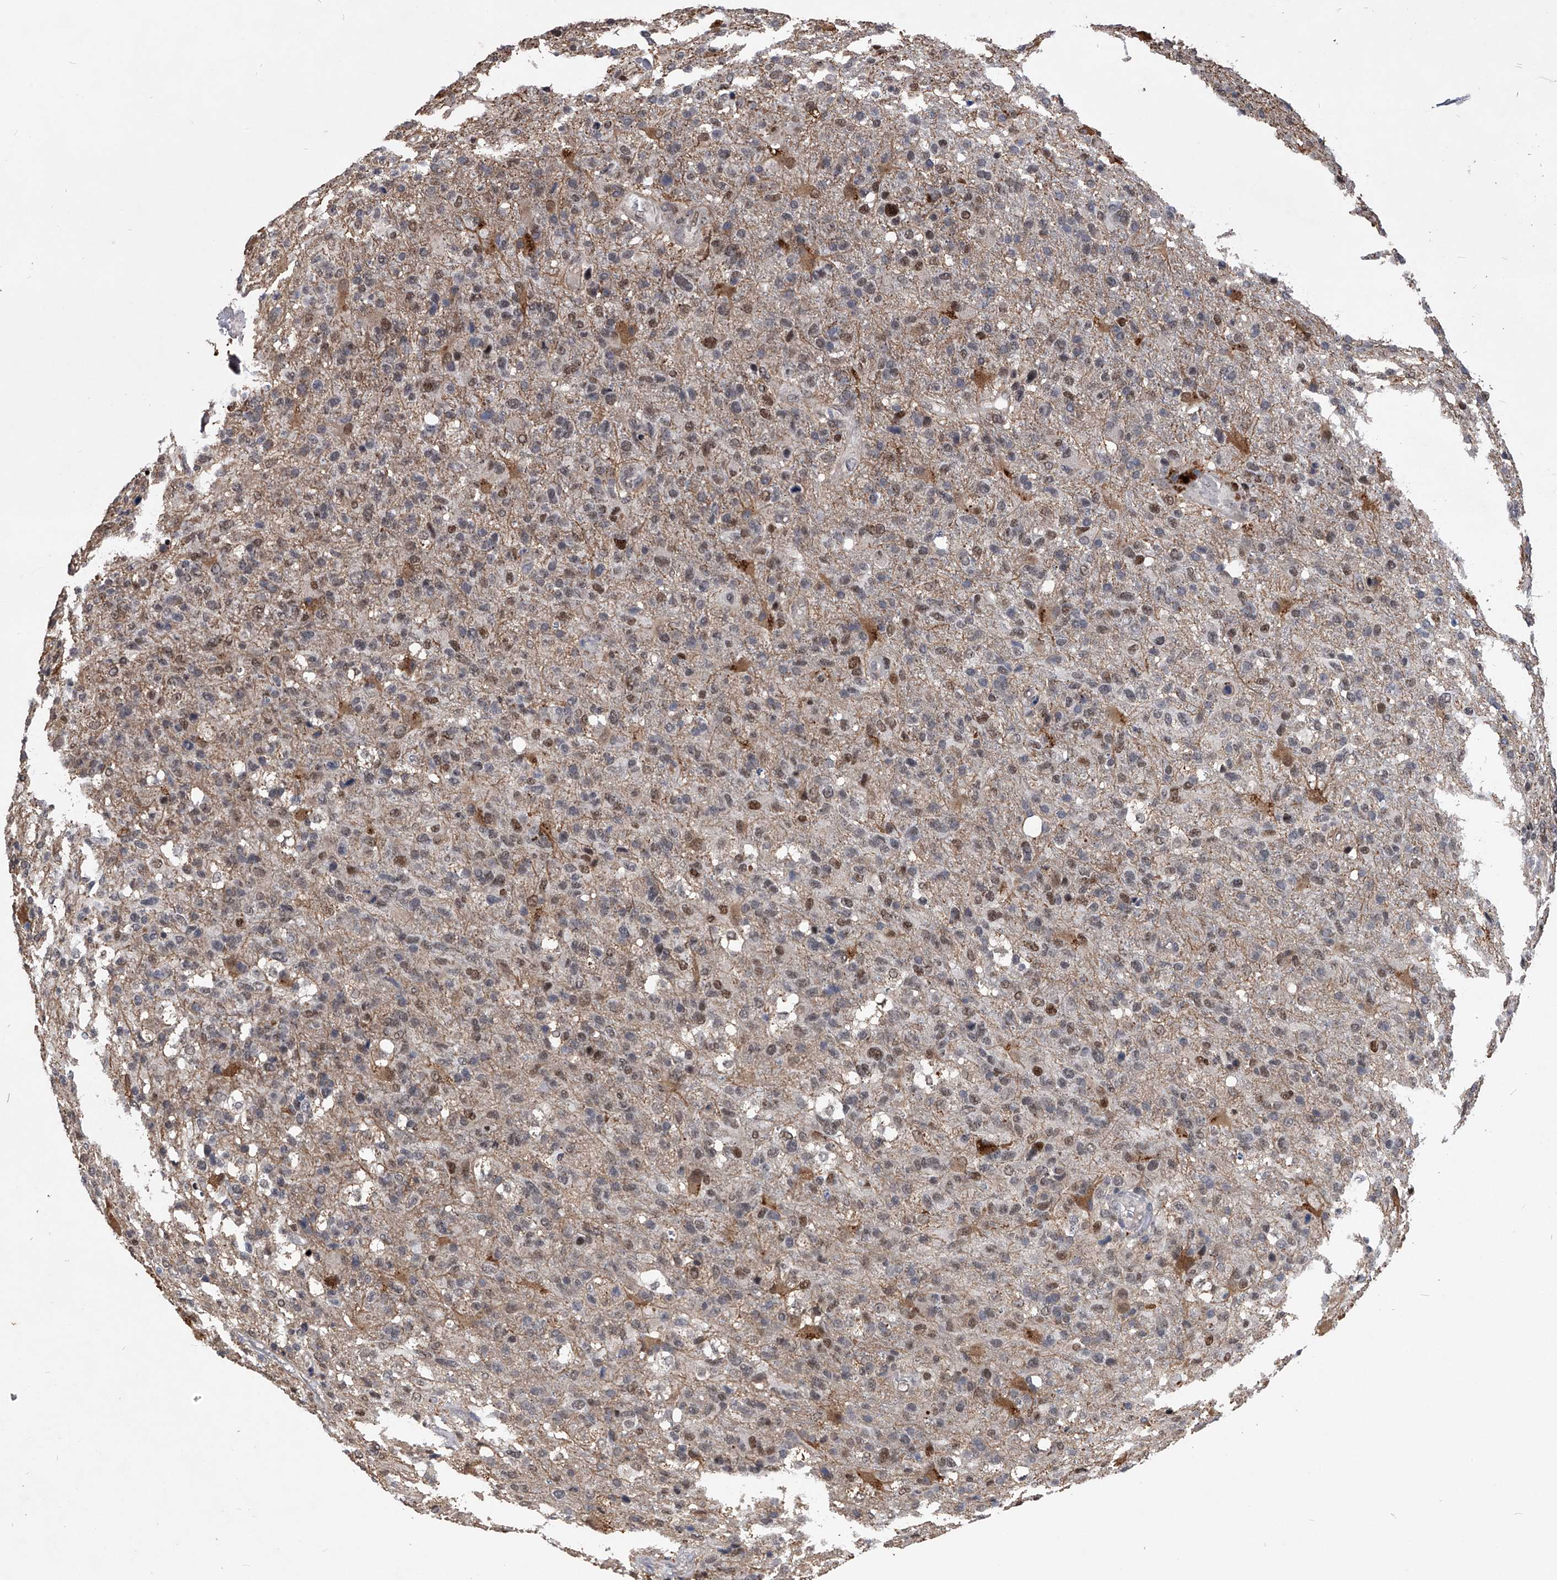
{"staining": {"intensity": "weak", "quantity": "25%-75%", "location": "nuclear"}, "tissue": "glioma", "cell_type": "Tumor cells", "image_type": "cancer", "snomed": [{"axis": "morphology", "description": "Glioma, malignant, High grade"}, {"axis": "topography", "description": "Brain"}], "caption": "This is a photomicrograph of immunohistochemistry (IHC) staining of glioma, which shows weak expression in the nuclear of tumor cells.", "gene": "CMTR1", "patient": {"sex": "male", "age": 72}}